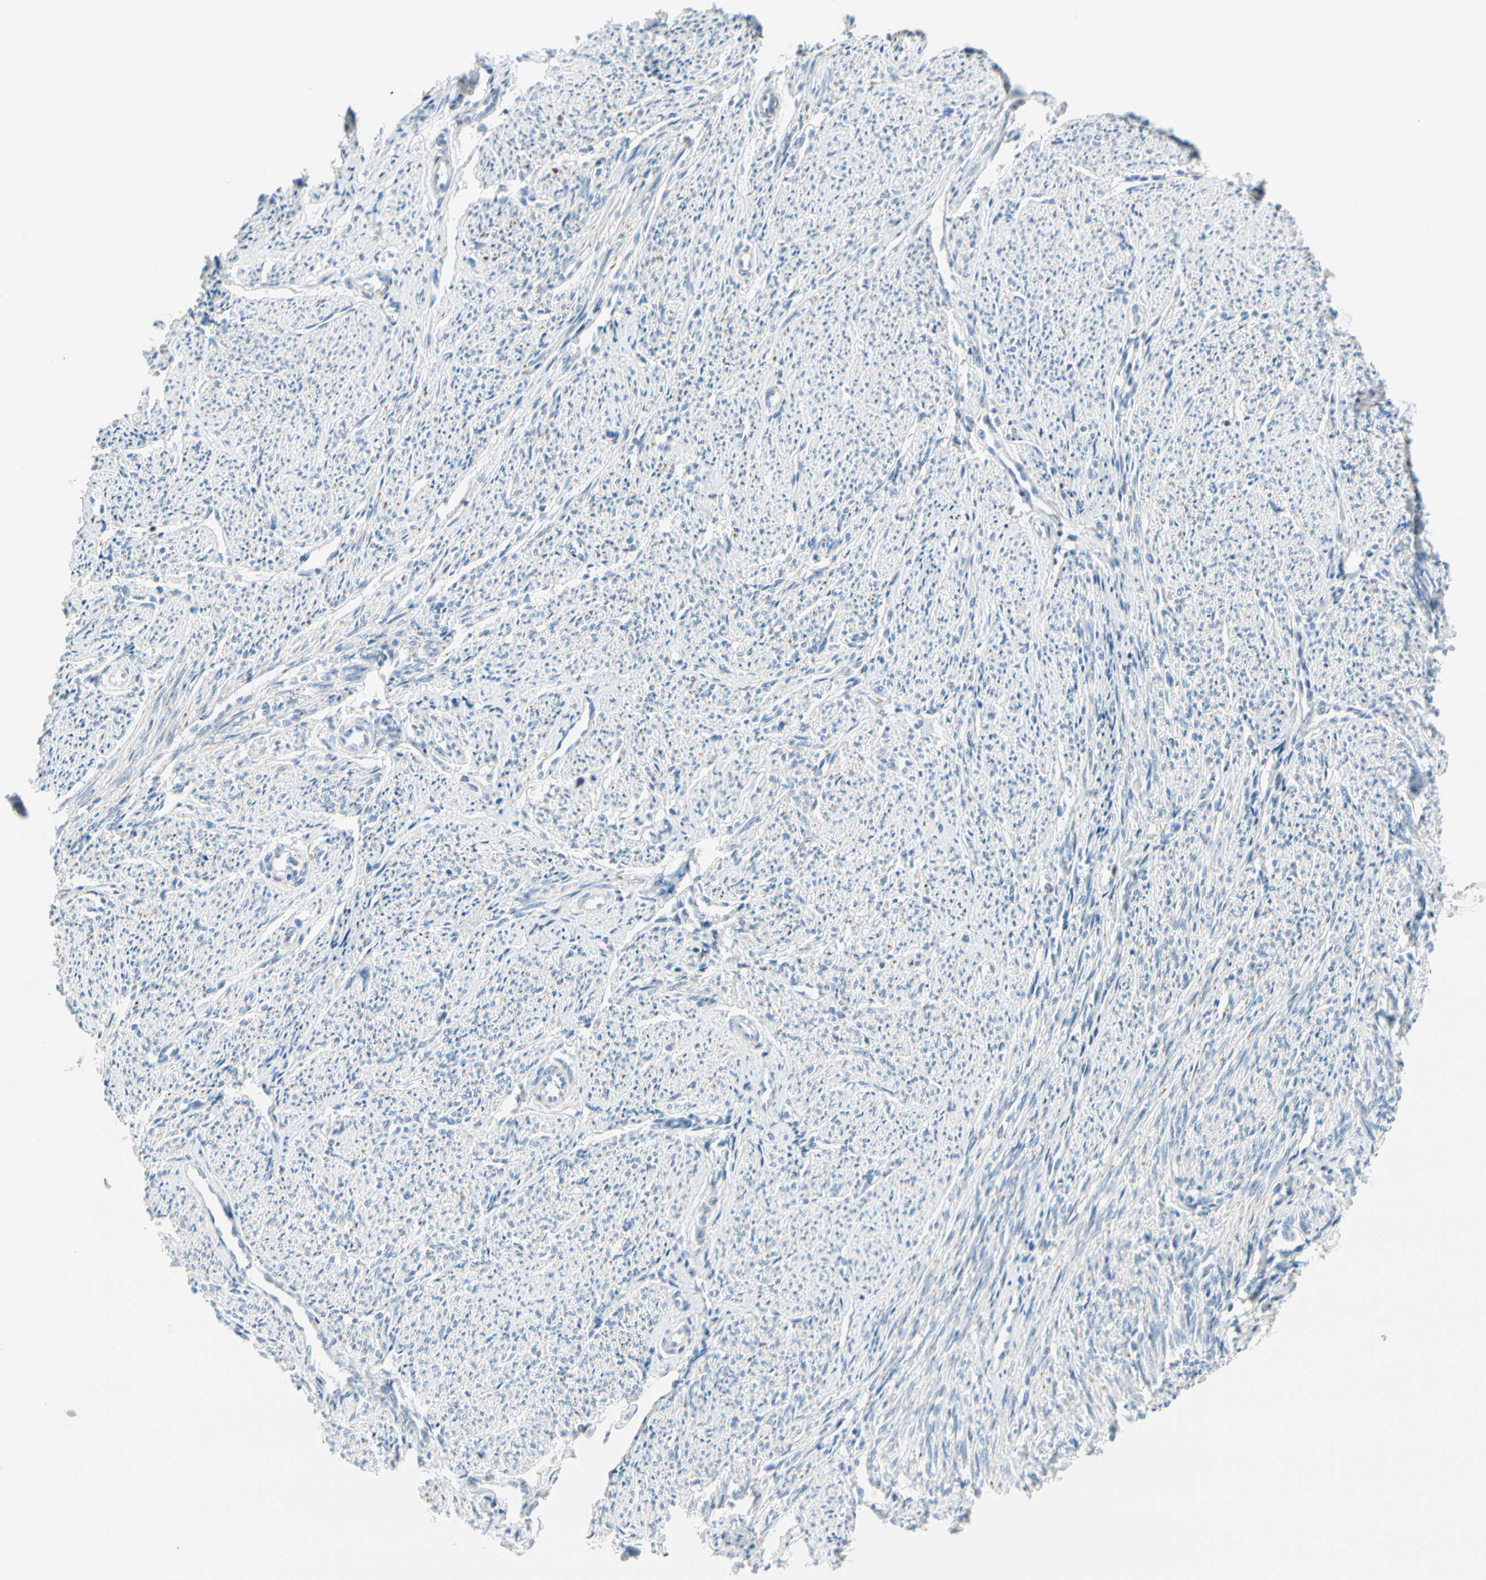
{"staining": {"intensity": "negative", "quantity": "none", "location": "none"}, "tissue": "smooth muscle", "cell_type": "Smooth muscle cells", "image_type": "normal", "snomed": [{"axis": "morphology", "description": "Normal tissue, NOS"}, {"axis": "topography", "description": "Smooth muscle"}], "caption": "Immunohistochemical staining of normal smooth muscle displays no significant positivity in smooth muscle cells.", "gene": "PEBP1", "patient": {"sex": "female", "age": 65}}